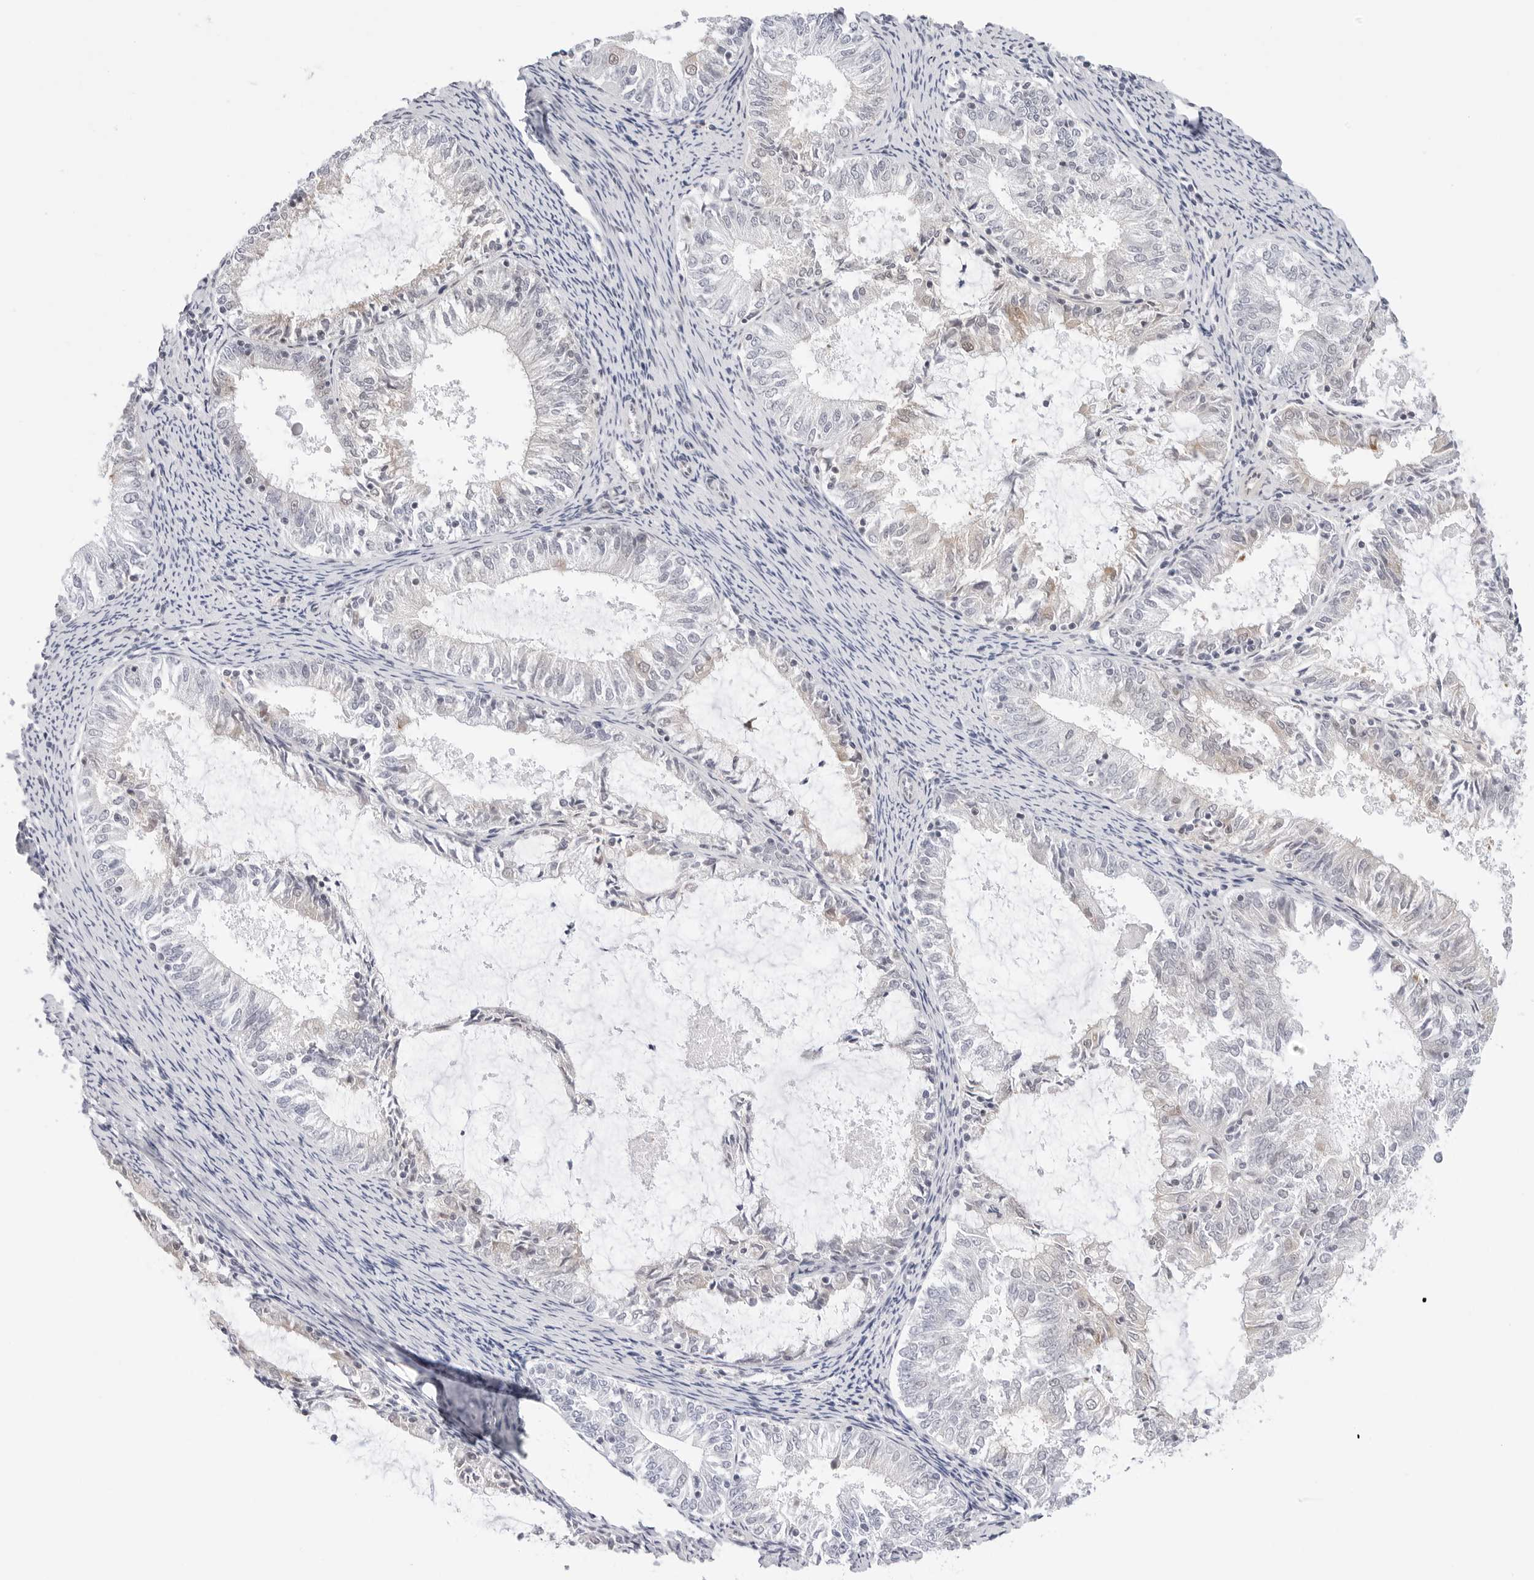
{"staining": {"intensity": "weak", "quantity": "<25%", "location": "cytoplasmic/membranous"}, "tissue": "endometrial cancer", "cell_type": "Tumor cells", "image_type": "cancer", "snomed": [{"axis": "morphology", "description": "Adenocarcinoma, NOS"}, {"axis": "topography", "description": "Endometrium"}], "caption": "This histopathology image is of adenocarcinoma (endometrial) stained with IHC to label a protein in brown with the nuclei are counter-stained blue. There is no expression in tumor cells. (Immunohistochemistry (ihc), brightfield microscopy, high magnification).", "gene": "C1orf162", "patient": {"sex": "female", "age": 57}}